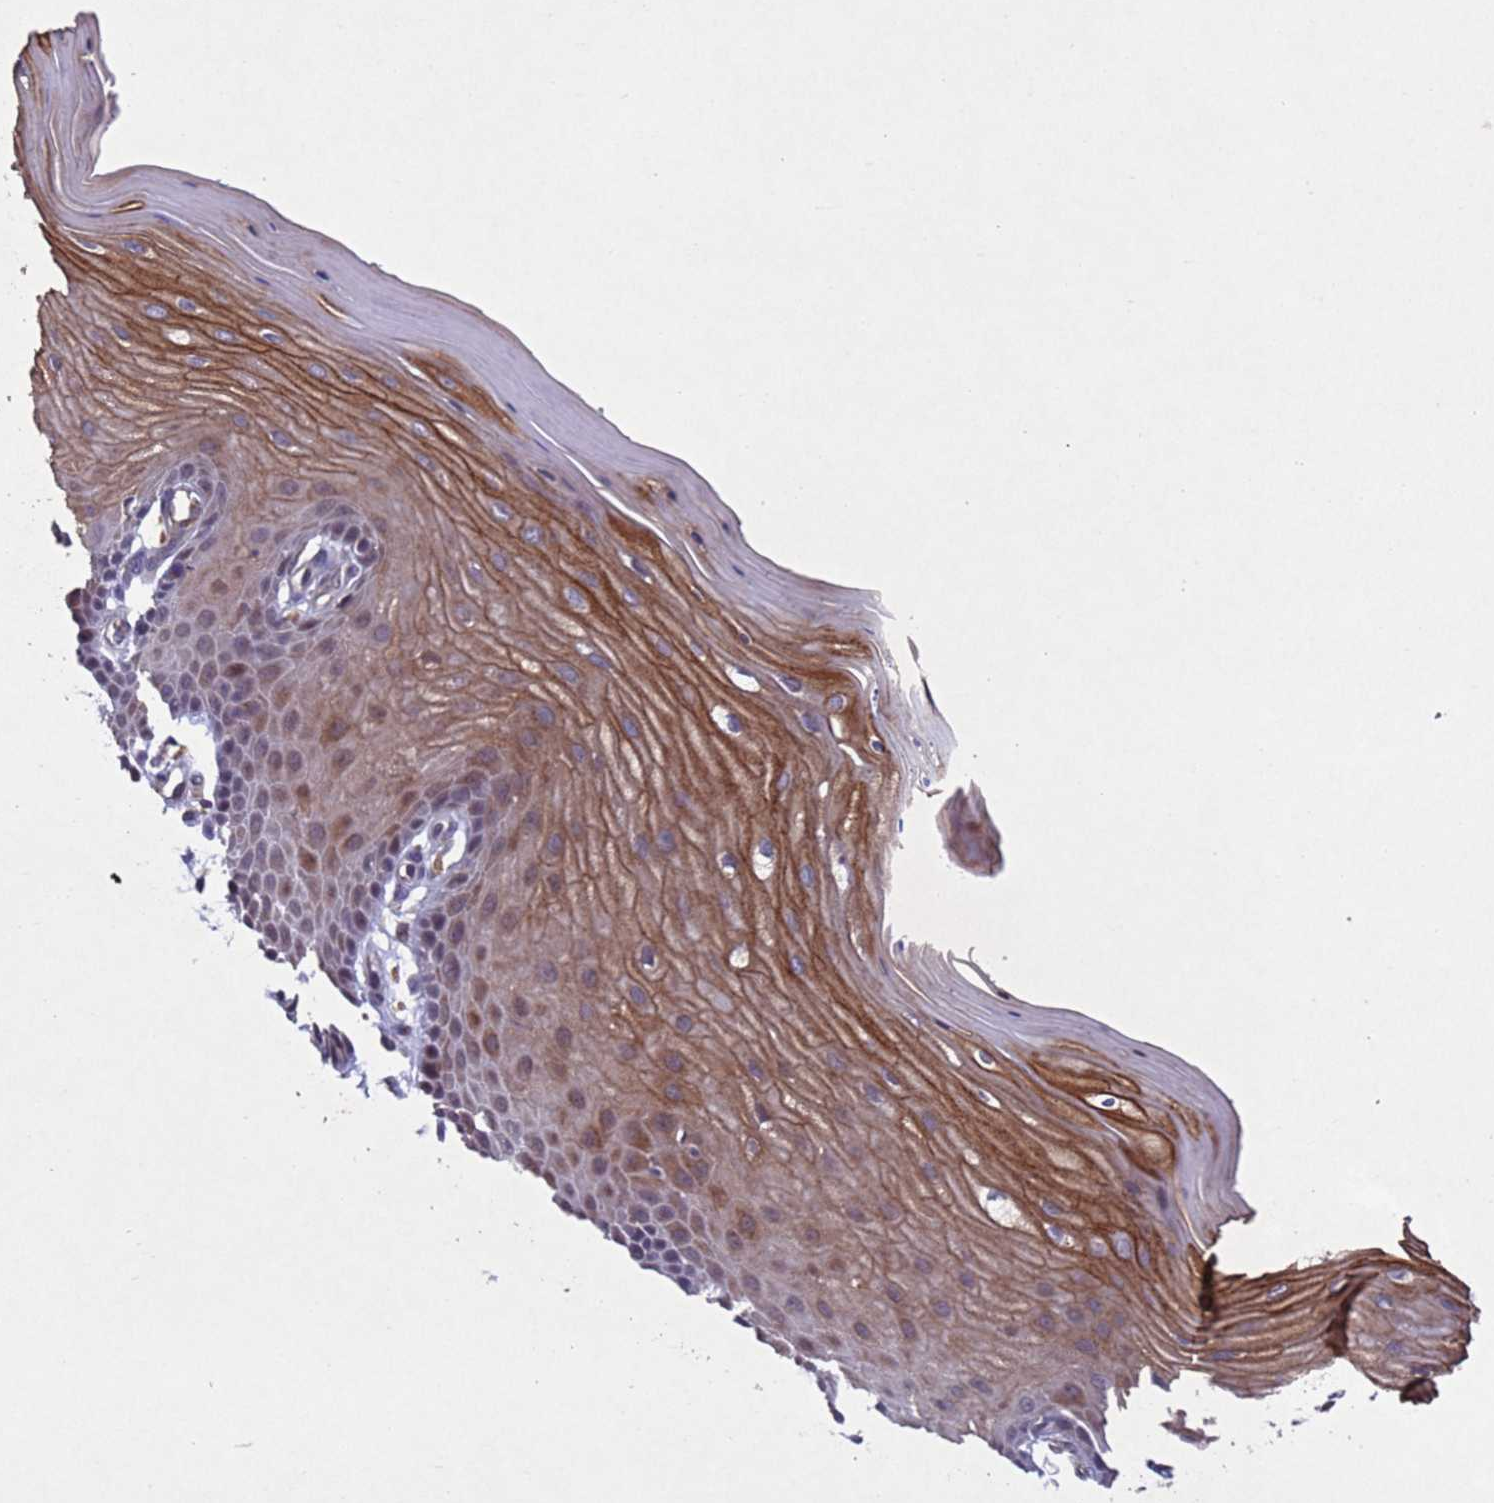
{"staining": {"intensity": "negative", "quantity": "none", "location": "none"}, "tissue": "cervix", "cell_type": "Glandular cells", "image_type": "normal", "snomed": [{"axis": "morphology", "description": "Normal tissue, NOS"}, {"axis": "topography", "description": "Cervix"}], "caption": "Histopathology image shows no protein expression in glandular cells of normal cervix. (Stains: DAB immunohistochemistry (IHC) with hematoxylin counter stain, Microscopy: brightfield microscopy at high magnification).", "gene": "TBK1", "patient": {"sex": "female", "age": 55}}